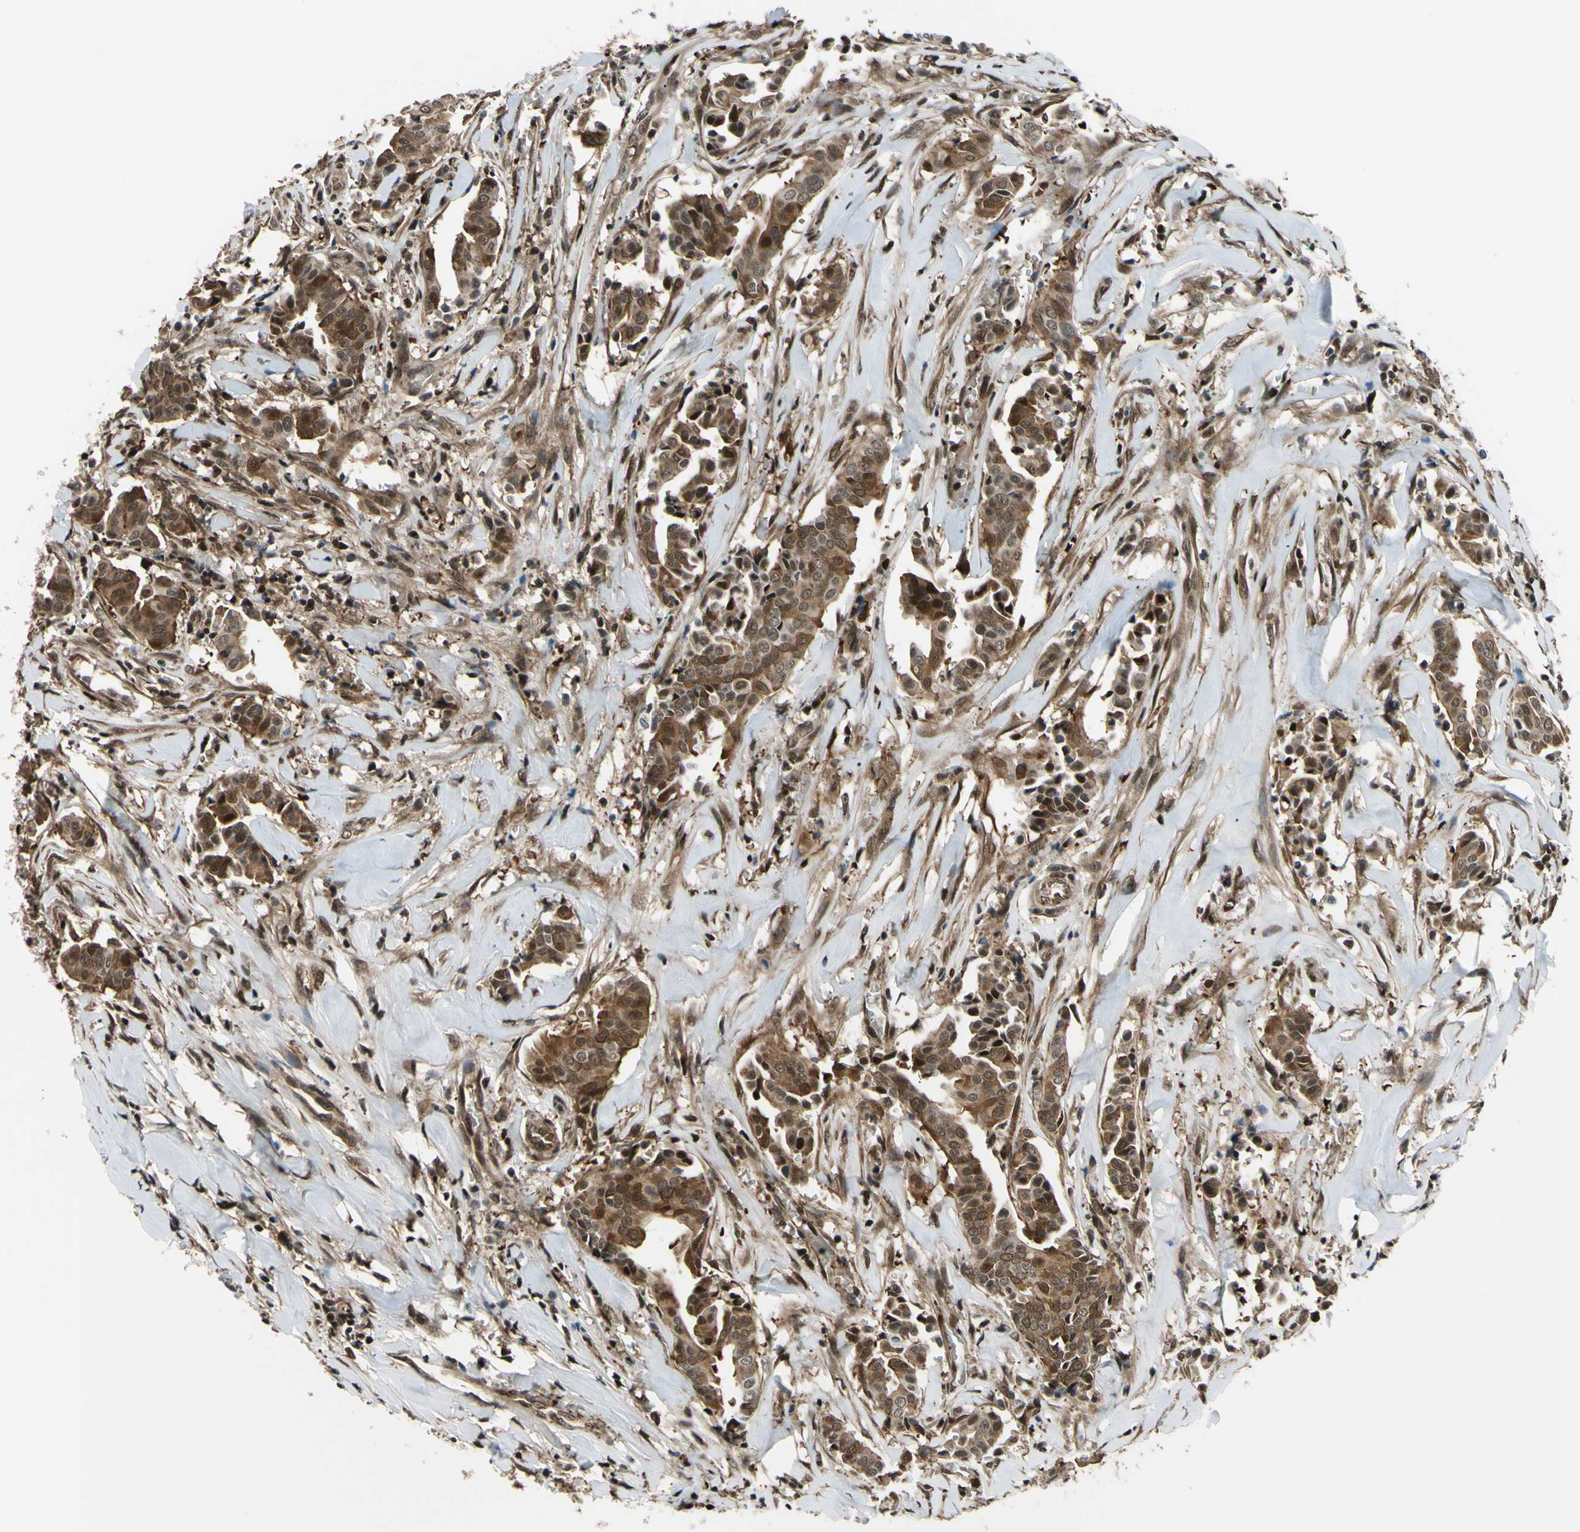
{"staining": {"intensity": "moderate", "quantity": ">75%", "location": "cytoplasmic/membranous,nuclear"}, "tissue": "head and neck cancer", "cell_type": "Tumor cells", "image_type": "cancer", "snomed": [{"axis": "morphology", "description": "Adenocarcinoma, NOS"}, {"axis": "topography", "description": "Salivary gland"}, {"axis": "topography", "description": "Head-Neck"}], "caption": "High-power microscopy captured an immunohistochemistry histopathology image of head and neck cancer (adenocarcinoma), revealing moderate cytoplasmic/membranous and nuclear staining in about >75% of tumor cells.", "gene": "THAP12", "patient": {"sex": "female", "age": 59}}